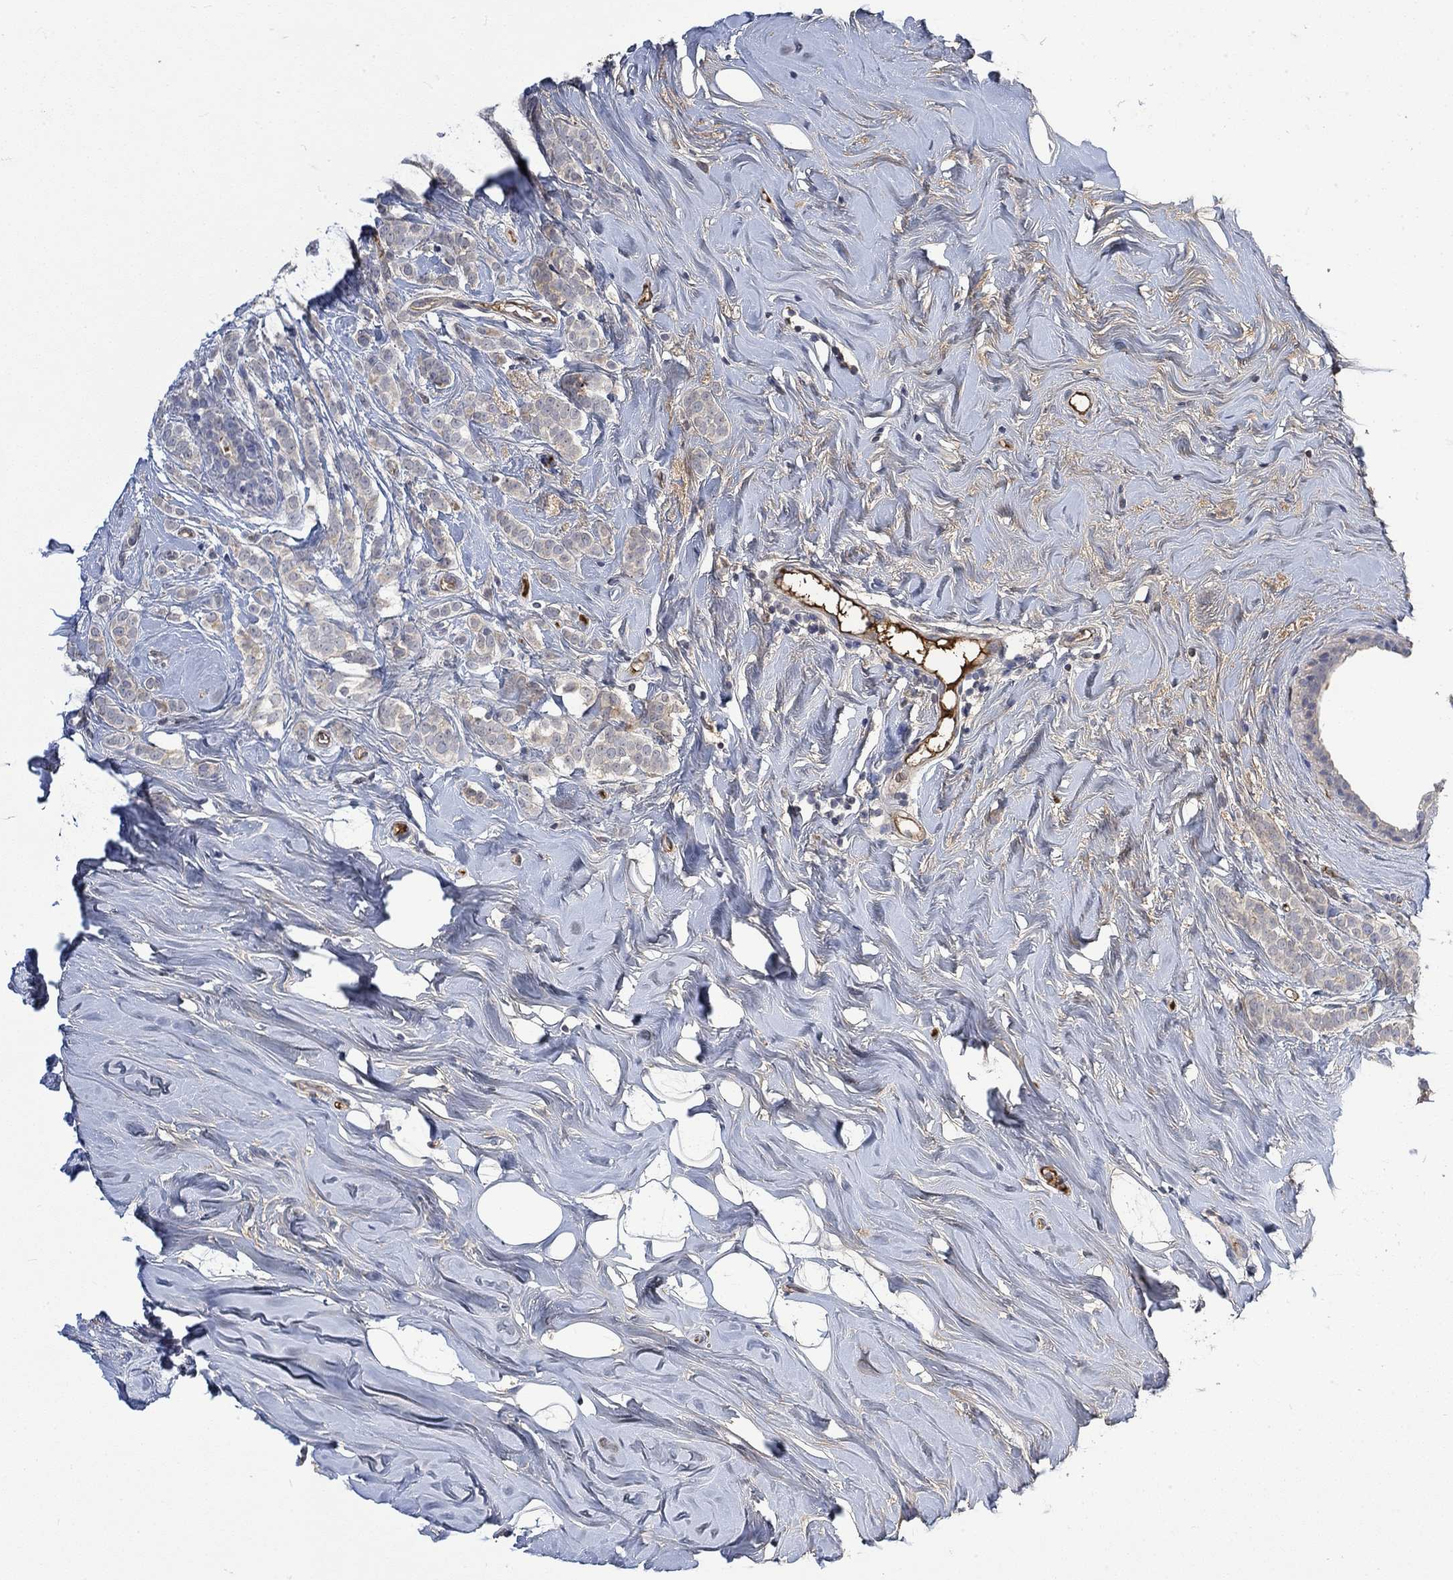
{"staining": {"intensity": "negative", "quantity": "none", "location": "none"}, "tissue": "breast cancer", "cell_type": "Tumor cells", "image_type": "cancer", "snomed": [{"axis": "morphology", "description": "Lobular carcinoma"}, {"axis": "topography", "description": "Breast"}], "caption": "This micrograph is of breast lobular carcinoma stained with immunohistochemistry to label a protein in brown with the nuclei are counter-stained blue. There is no staining in tumor cells.", "gene": "MSTN", "patient": {"sex": "female", "age": 49}}